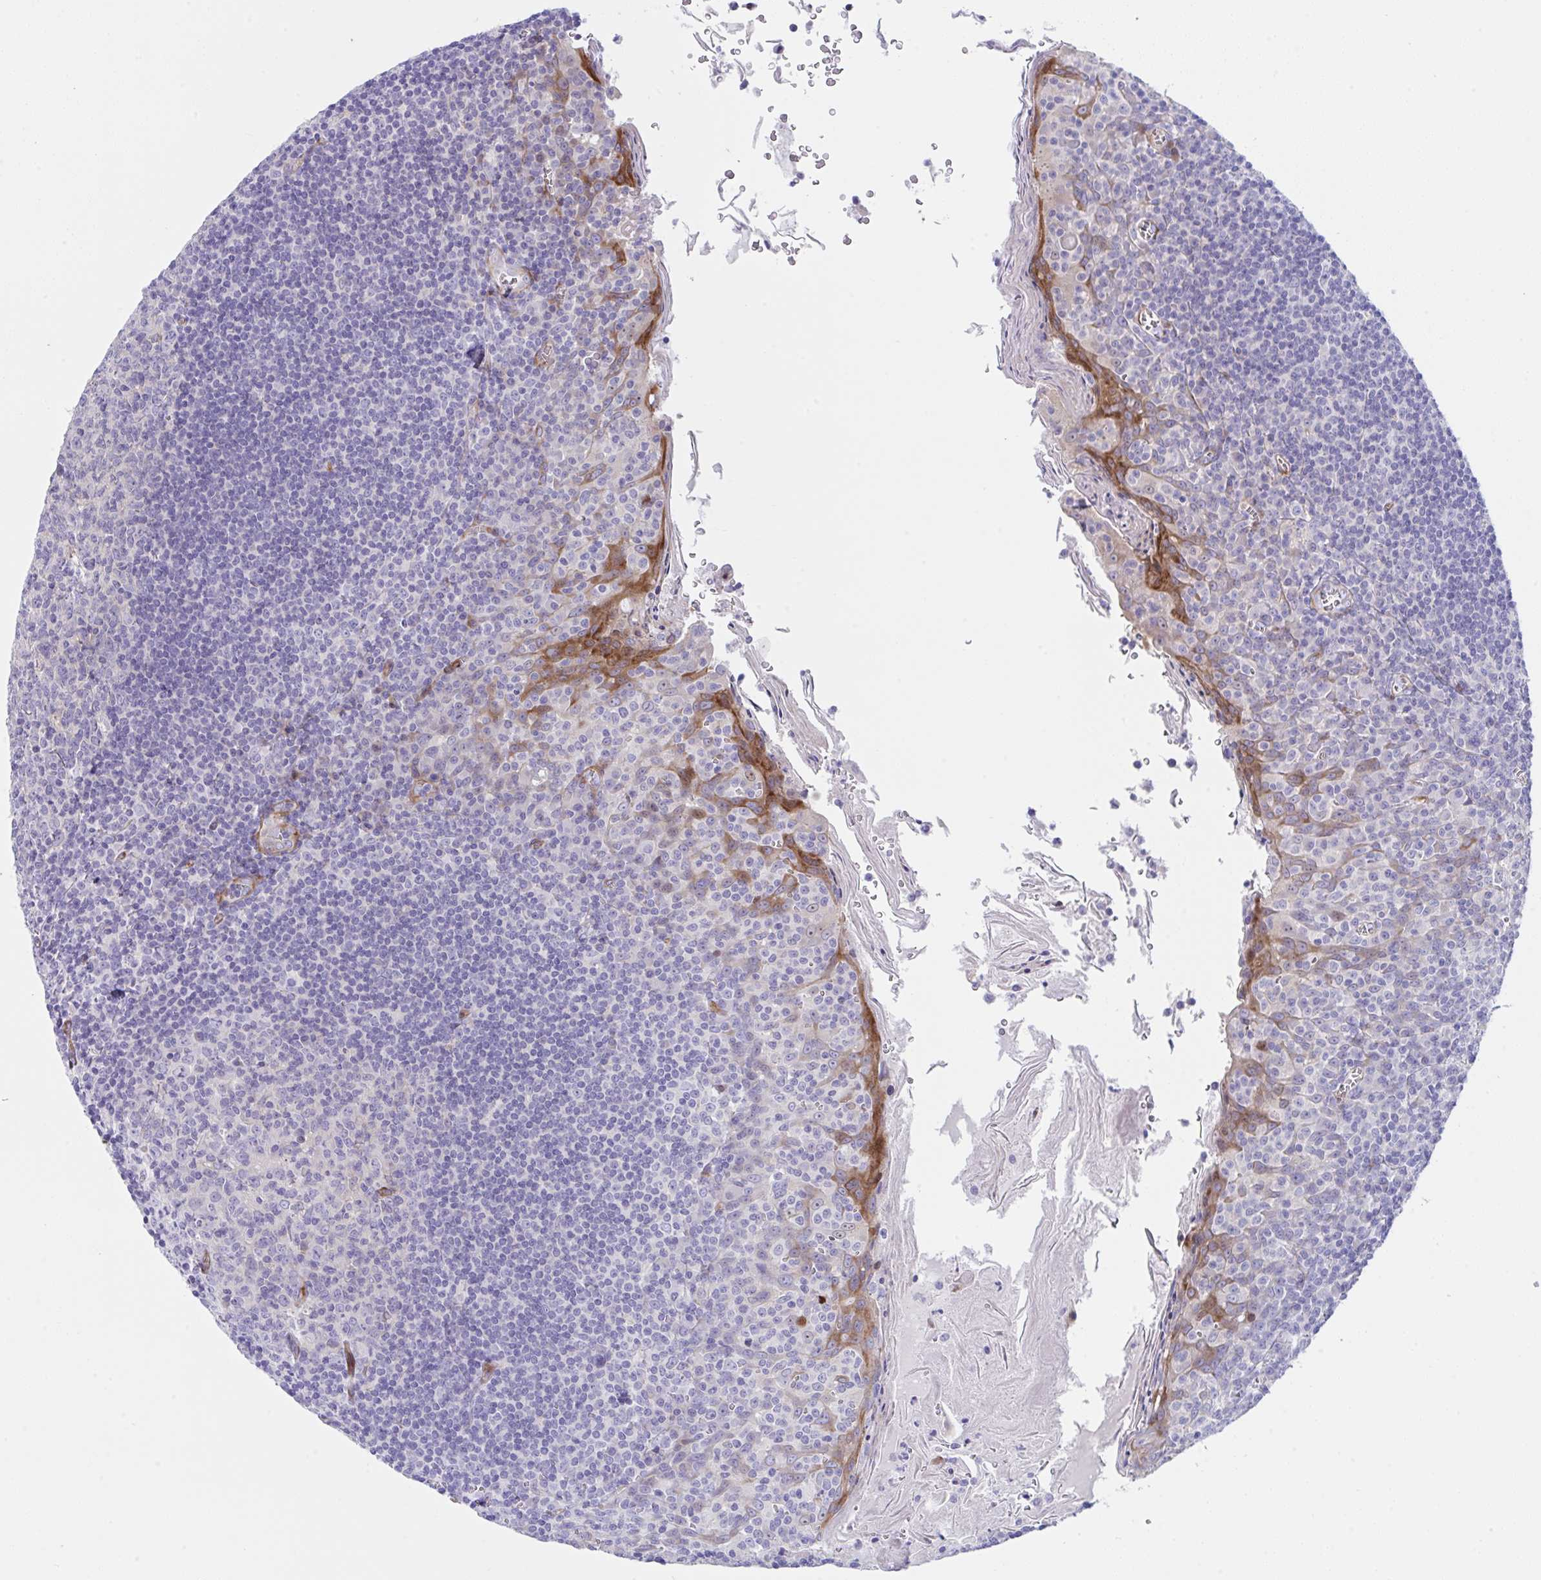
{"staining": {"intensity": "negative", "quantity": "none", "location": "none"}, "tissue": "tonsil", "cell_type": "Germinal center cells", "image_type": "normal", "snomed": [{"axis": "morphology", "description": "Normal tissue, NOS"}, {"axis": "topography", "description": "Tonsil"}], "caption": "There is no significant expression in germinal center cells of tonsil.", "gene": "ZNF713", "patient": {"sex": "male", "age": 27}}